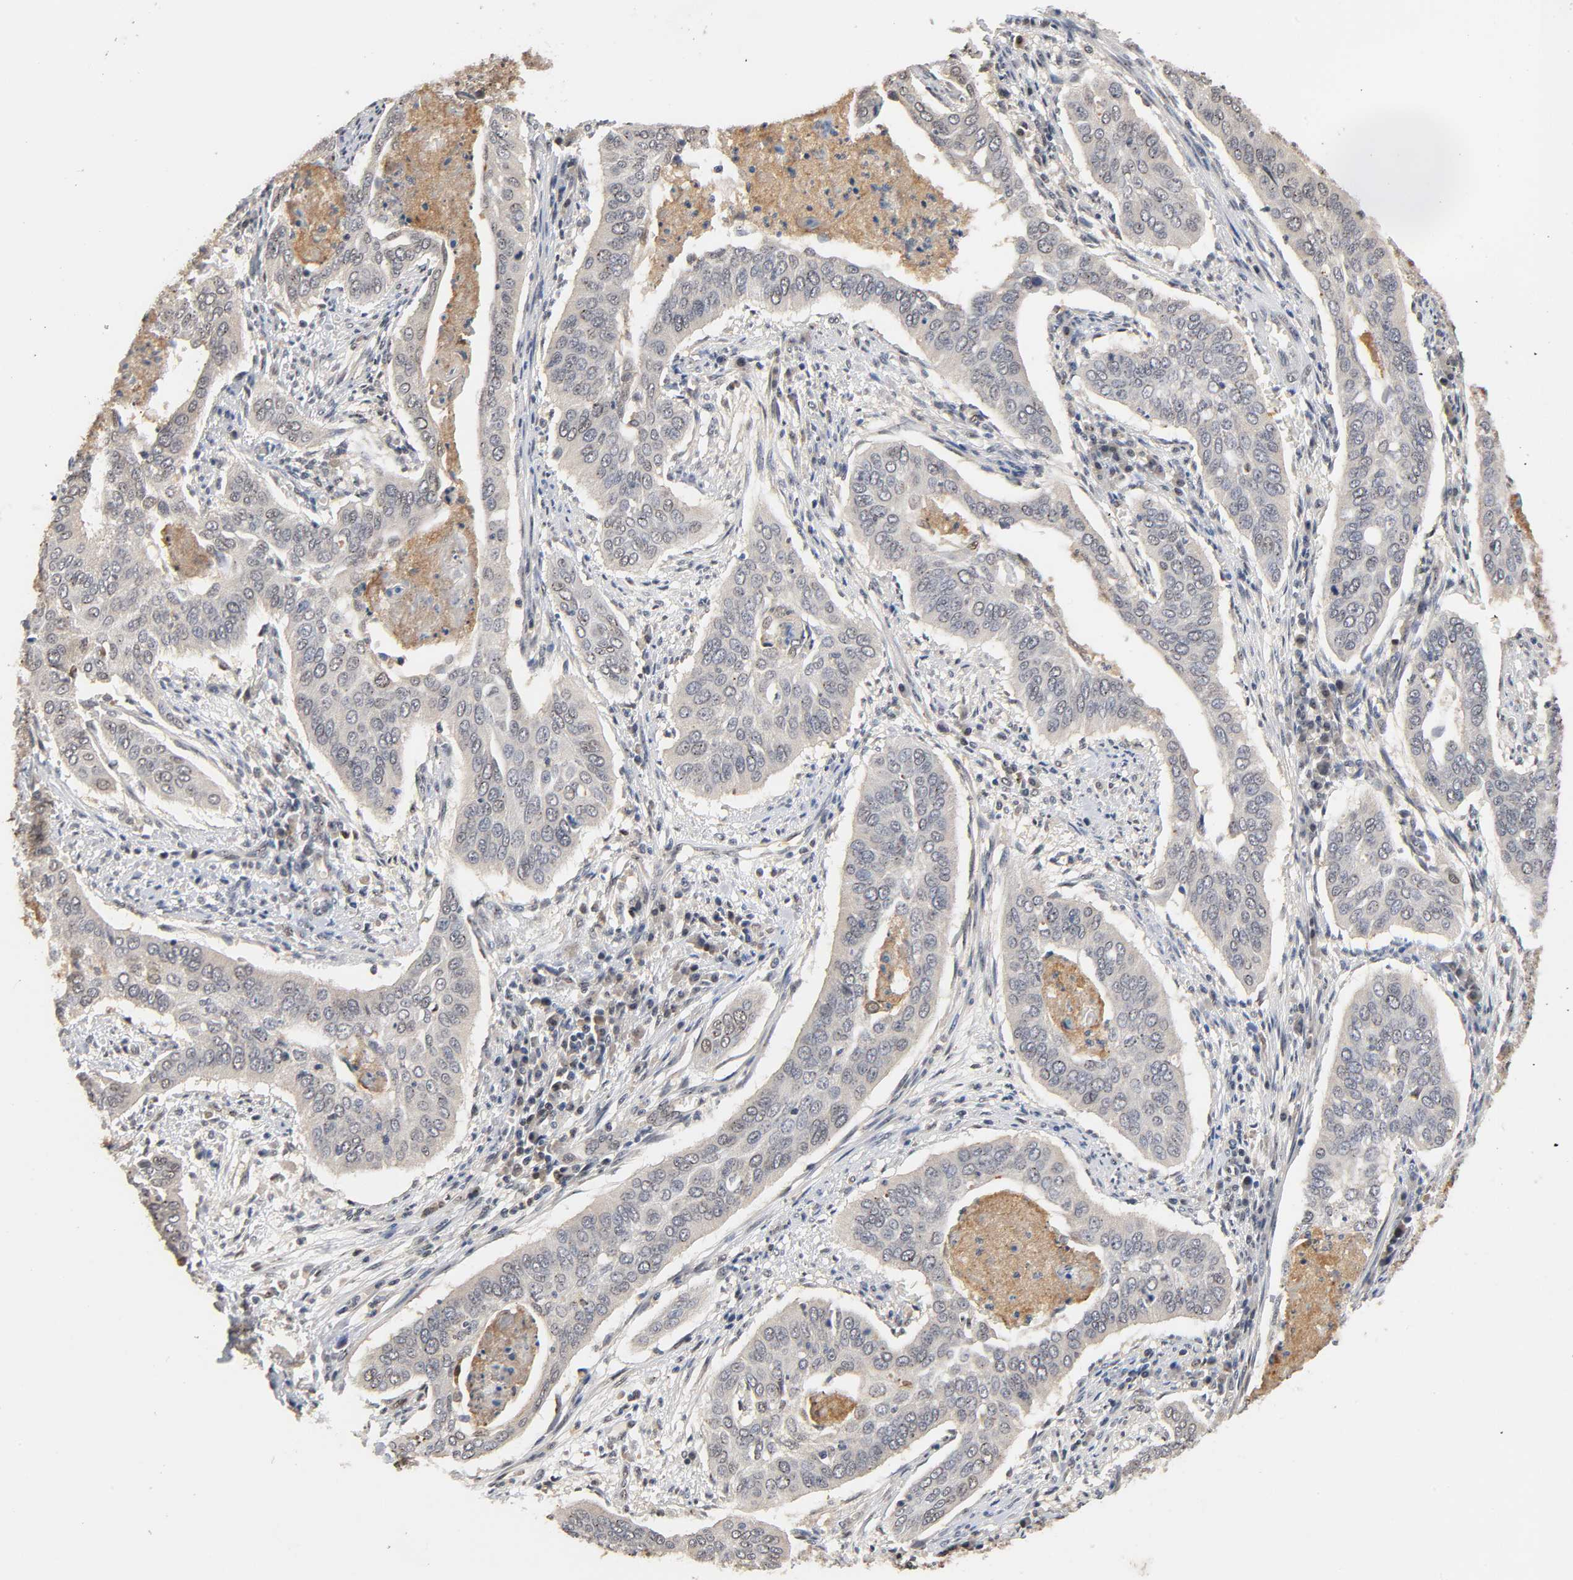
{"staining": {"intensity": "weak", "quantity": "<25%", "location": "nuclear"}, "tissue": "cervical cancer", "cell_type": "Tumor cells", "image_type": "cancer", "snomed": [{"axis": "morphology", "description": "Squamous cell carcinoma, NOS"}, {"axis": "topography", "description": "Cervix"}], "caption": "IHC of squamous cell carcinoma (cervical) exhibits no positivity in tumor cells. The staining was performed using DAB to visualize the protein expression in brown, while the nuclei were stained in blue with hematoxylin (Magnification: 20x).", "gene": "UBC", "patient": {"sex": "female", "age": 39}}